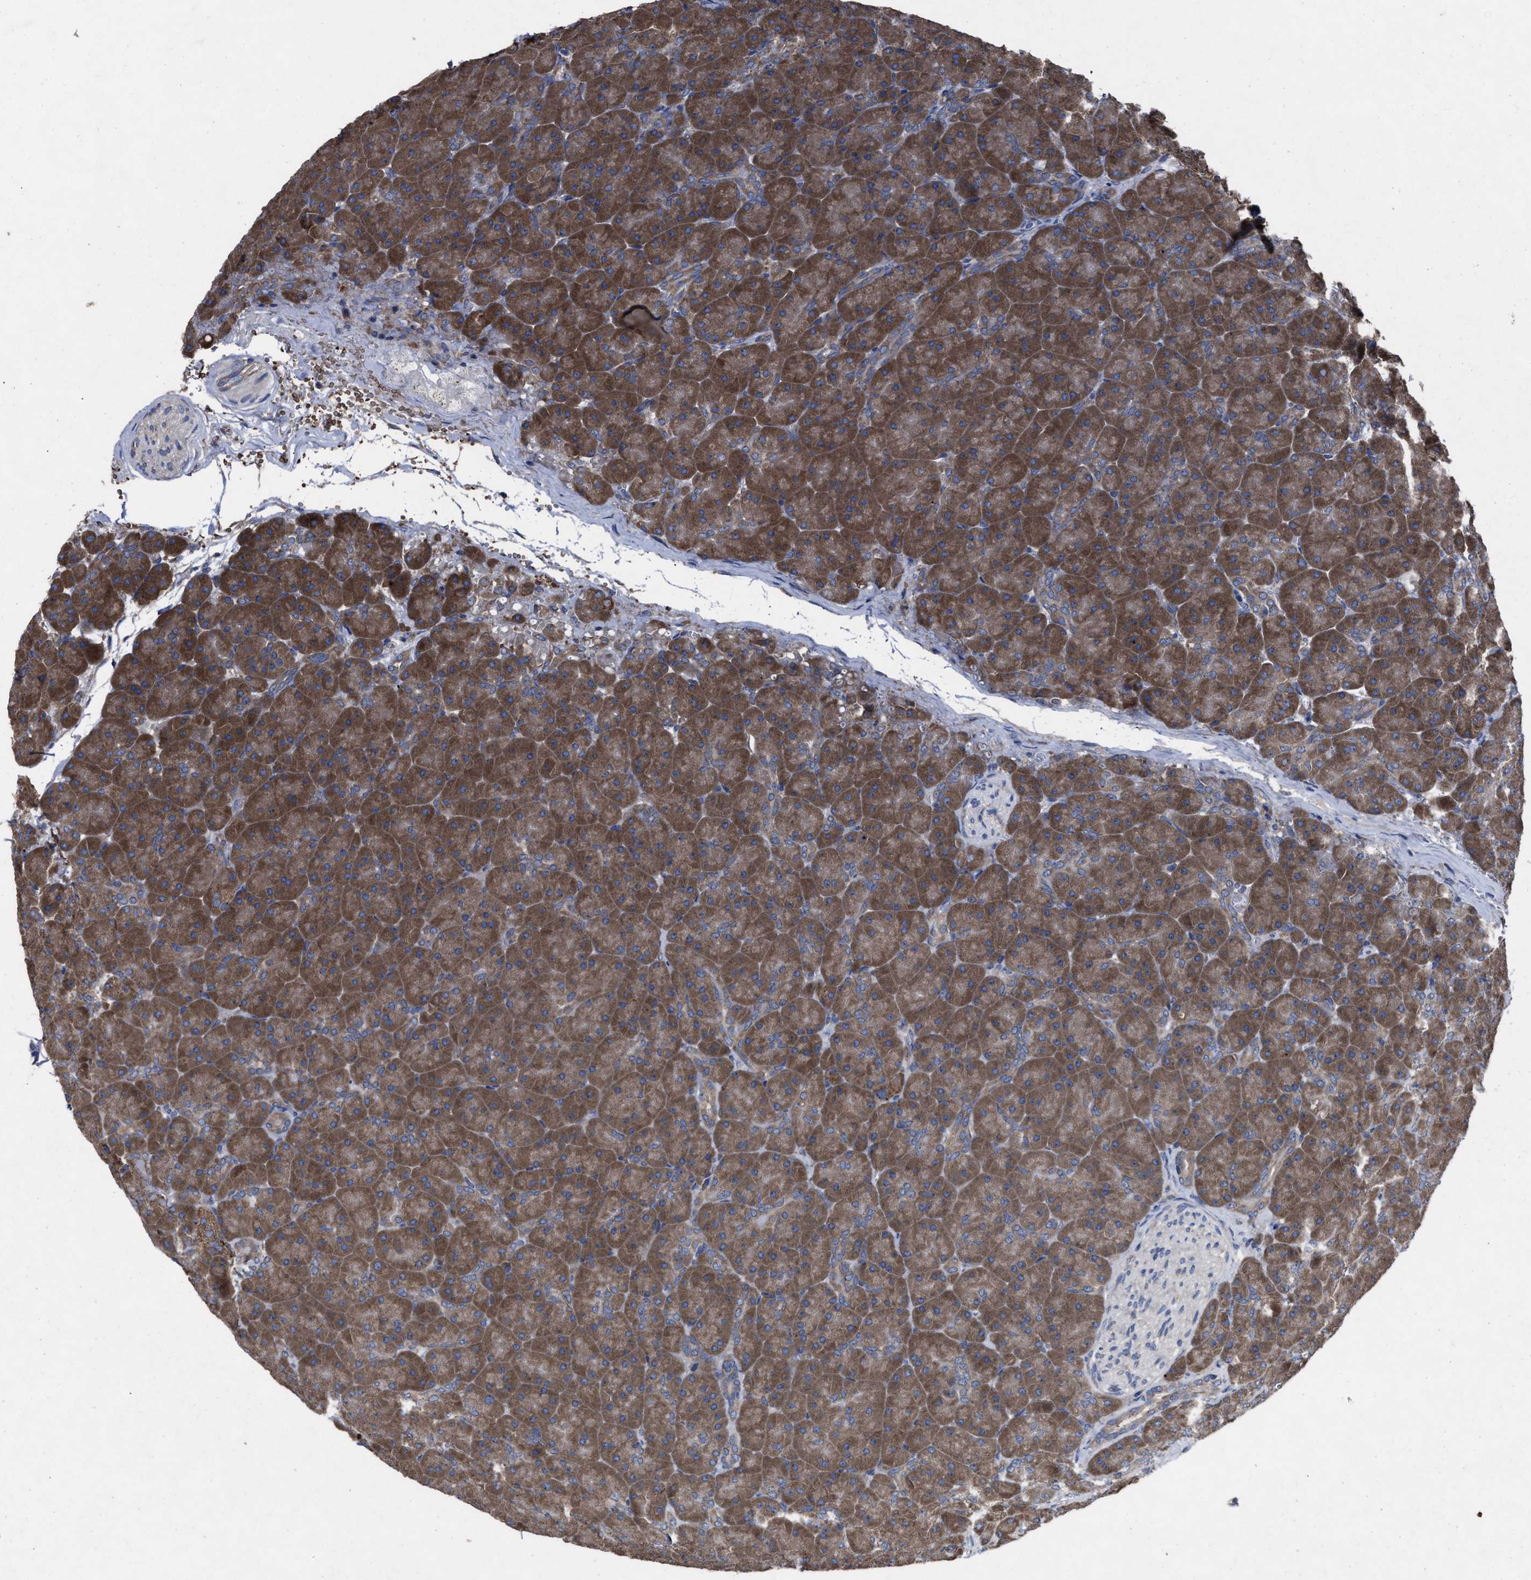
{"staining": {"intensity": "moderate", "quantity": ">75%", "location": "cytoplasmic/membranous"}, "tissue": "pancreas", "cell_type": "Exocrine glandular cells", "image_type": "normal", "snomed": [{"axis": "morphology", "description": "Normal tissue, NOS"}, {"axis": "topography", "description": "Pancreas"}], "caption": "Human pancreas stained with a brown dye reveals moderate cytoplasmic/membranous positive positivity in about >75% of exocrine glandular cells.", "gene": "UPF1", "patient": {"sex": "male", "age": 66}}